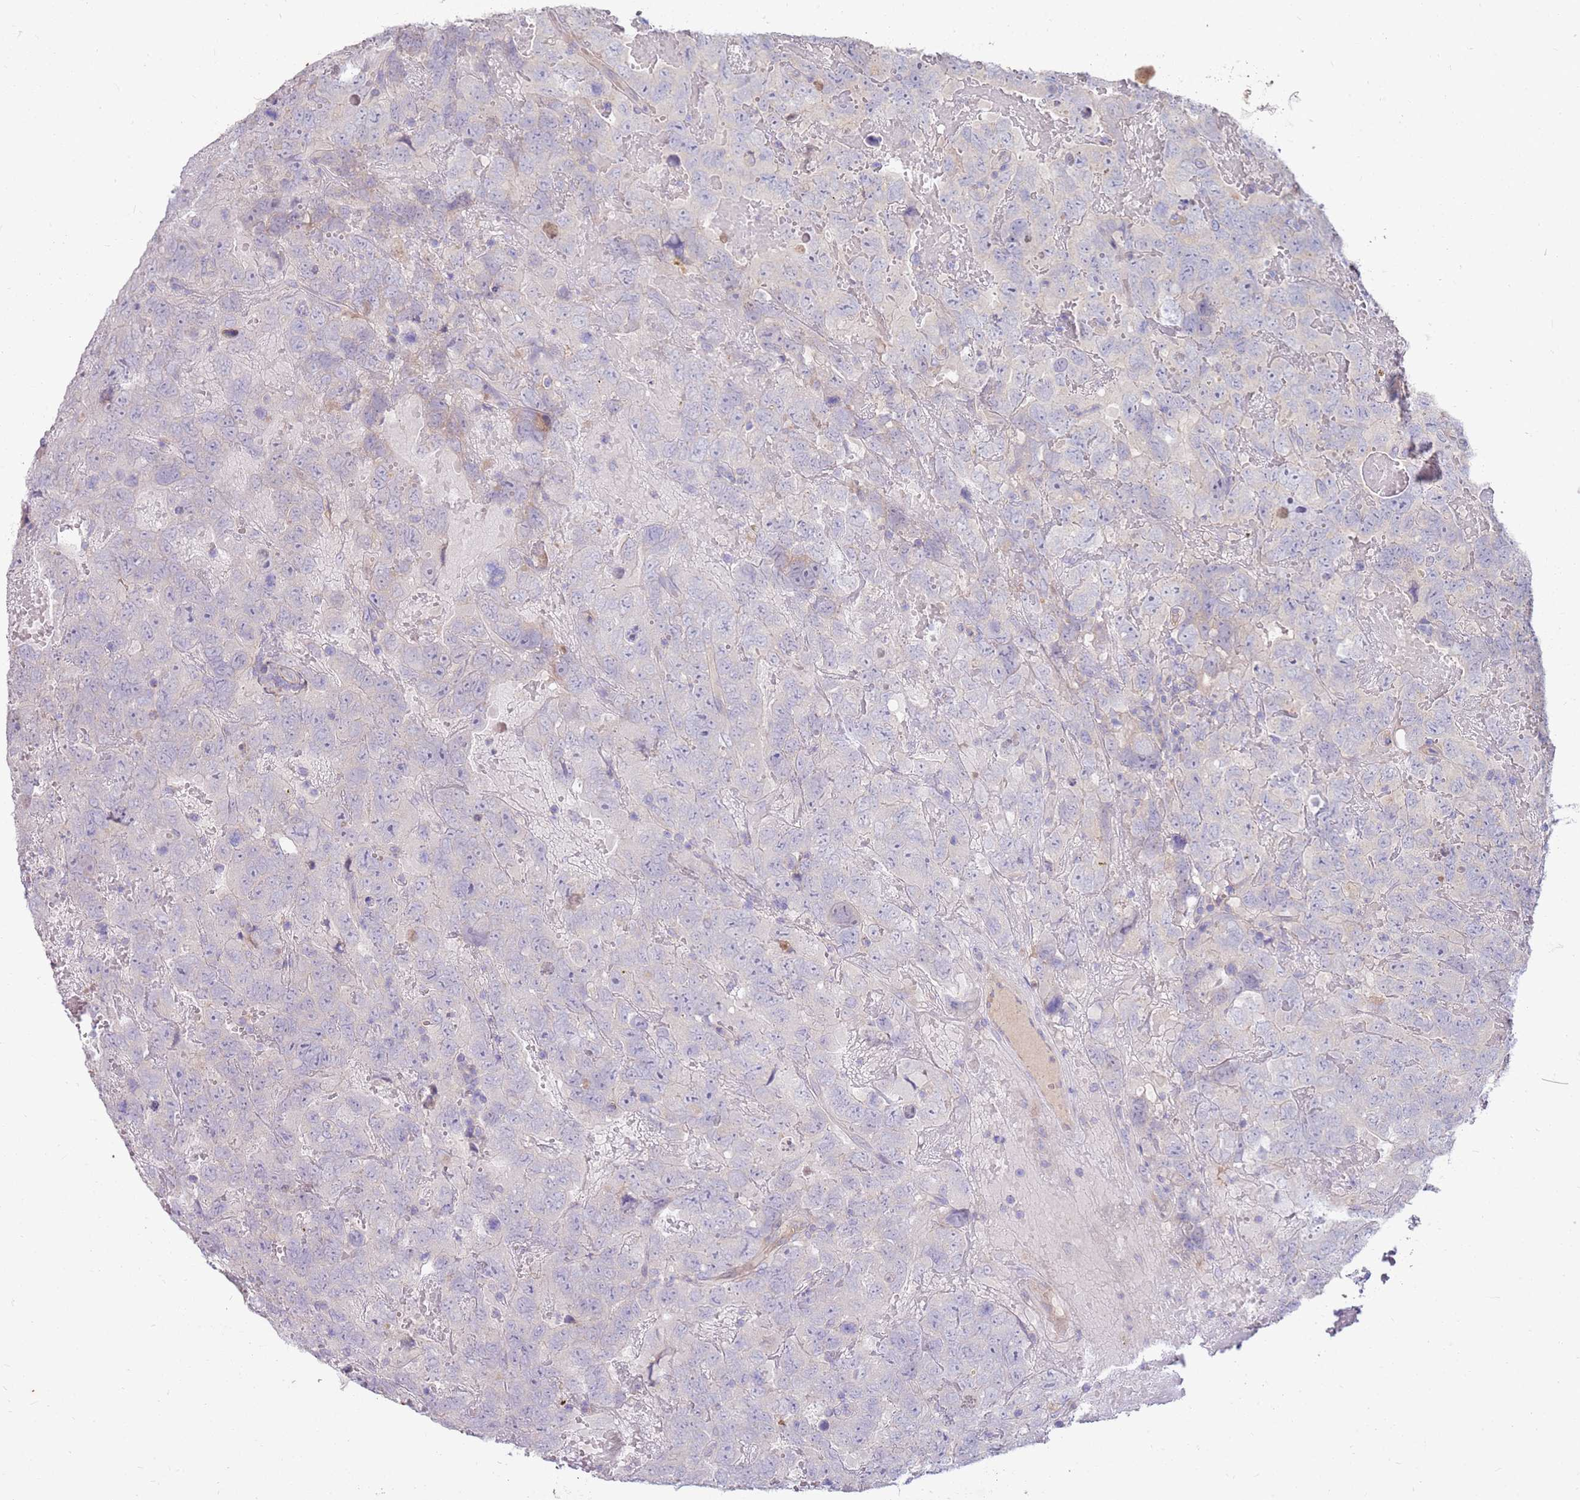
{"staining": {"intensity": "negative", "quantity": "none", "location": "none"}, "tissue": "testis cancer", "cell_type": "Tumor cells", "image_type": "cancer", "snomed": [{"axis": "morphology", "description": "Carcinoma, Embryonal, NOS"}, {"axis": "topography", "description": "Testis"}], "caption": "This is an immunohistochemistry (IHC) histopathology image of human testis cancer (embryonal carcinoma). There is no positivity in tumor cells.", "gene": "SLC44A4", "patient": {"sex": "male", "age": 45}}